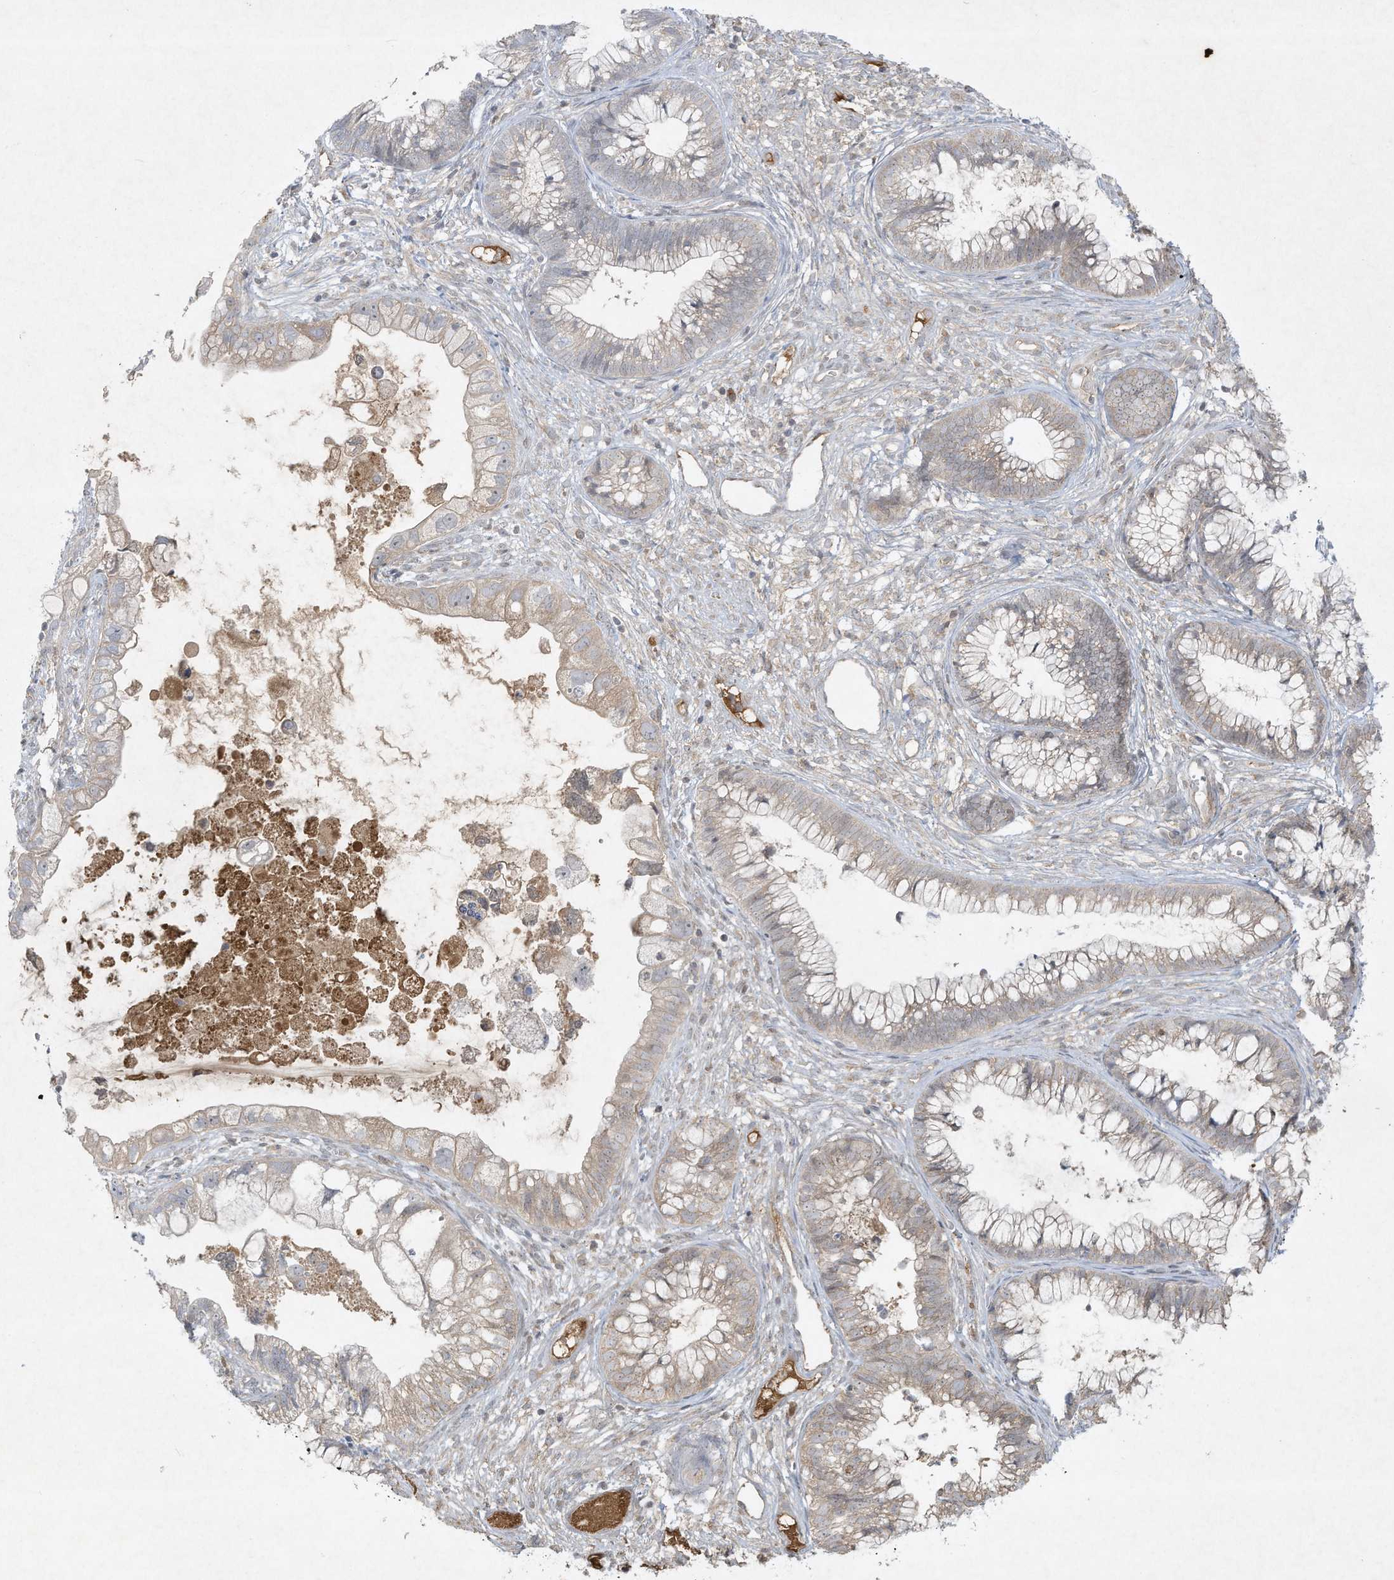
{"staining": {"intensity": "weak", "quantity": "25%-75%", "location": "cytoplasmic/membranous"}, "tissue": "cervical cancer", "cell_type": "Tumor cells", "image_type": "cancer", "snomed": [{"axis": "morphology", "description": "Adenocarcinoma, NOS"}, {"axis": "topography", "description": "Cervix"}], "caption": "Immunohistochemistry of cervical cancer (adenocarcinoma) exhibits low levels of weak cytoplasmic/membranous staining in about 25%-75% of tumor cells.", "gene": "FETUB", "patient": {"sex": "female", "age": 44}}